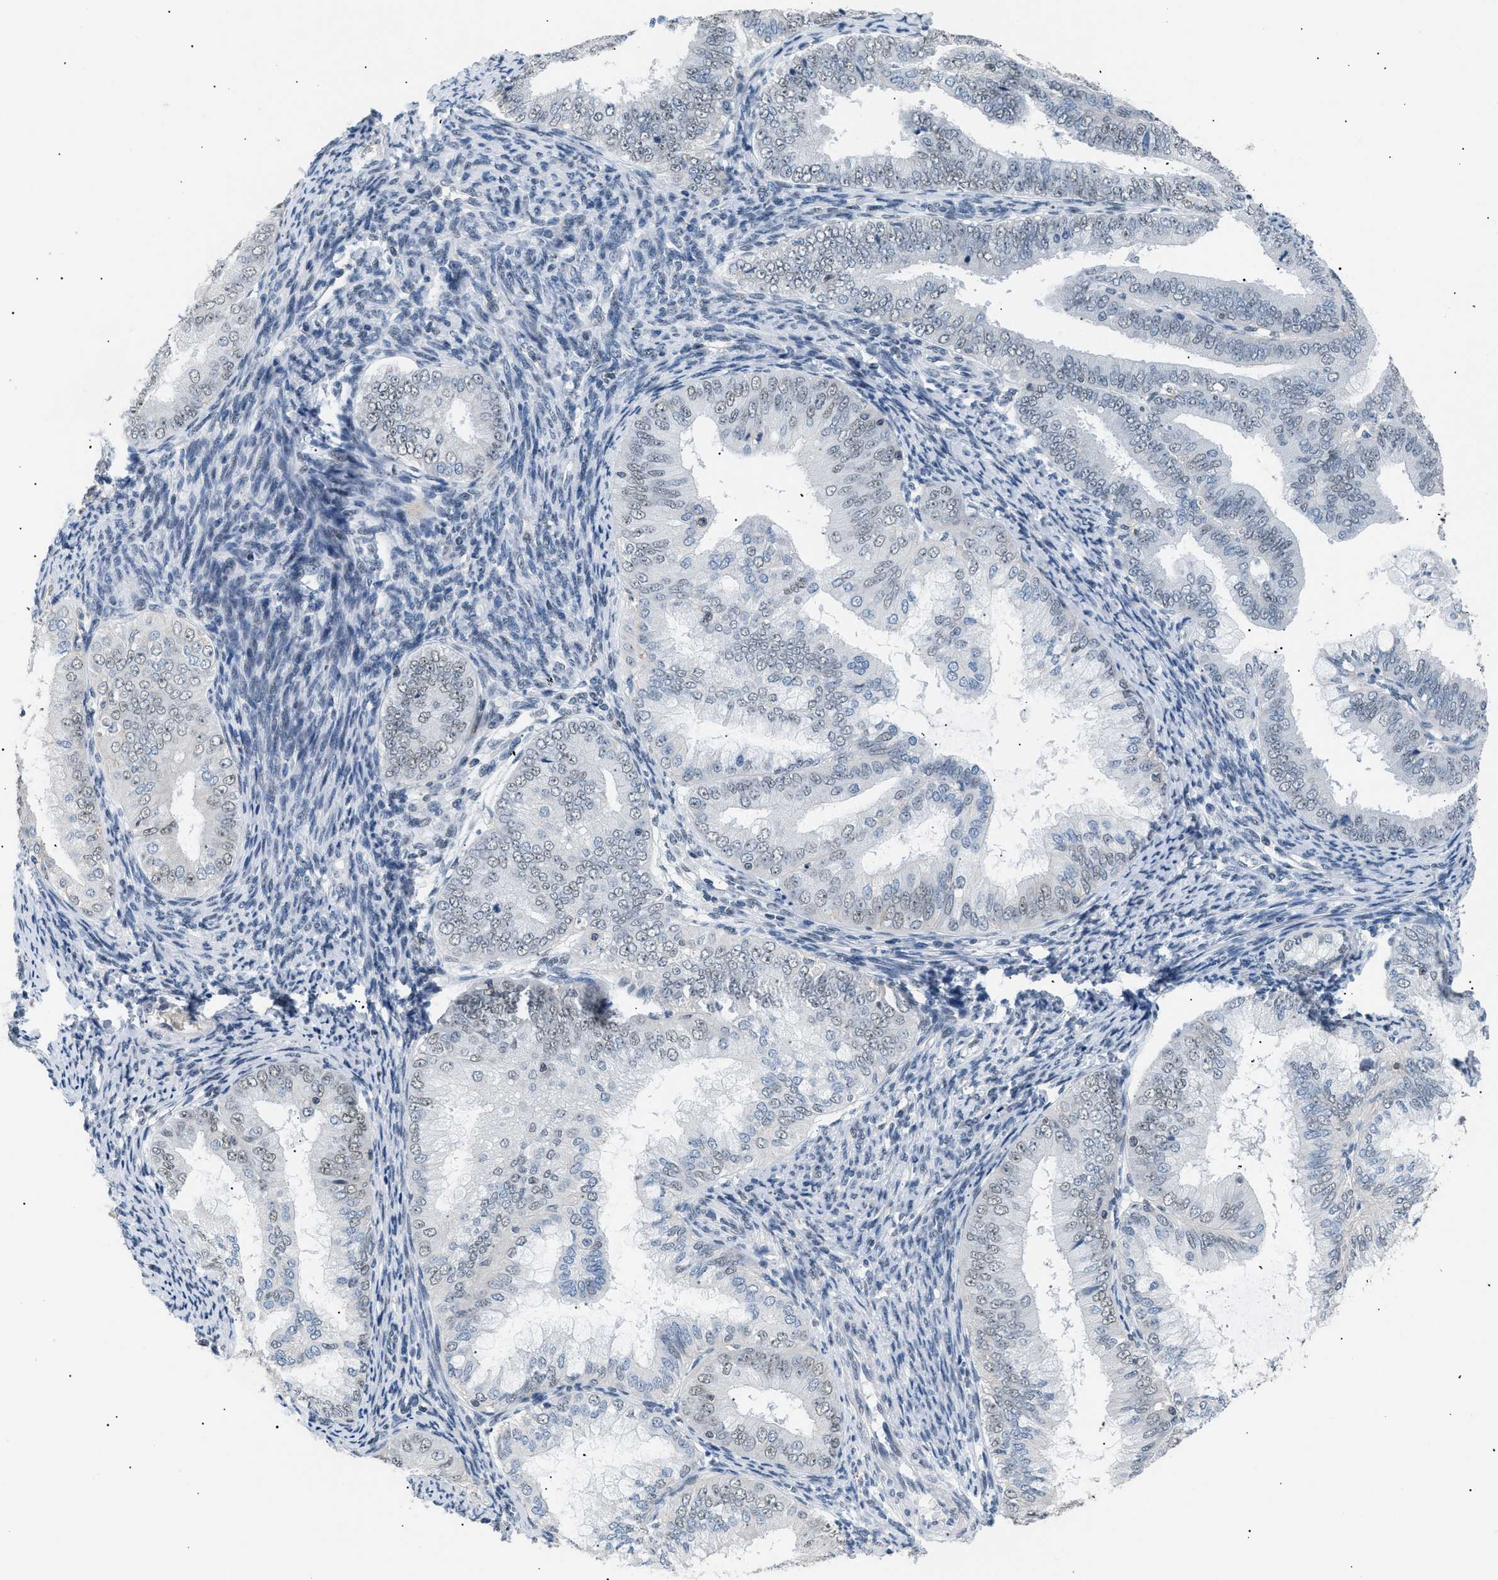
{"staining": {"intensity": "weak", "quantity": "25%-75%", "location": "nuclear"}, "tissue": "endometrial cancer", "cell_type": "Tumor cells", "image_type": "cancer", "snomed": [{"axis": "morphology", "description": "Adenocarcinoma, NOS"}, {"axis": "topography", "description": "Endometrium"}], "caption": "Protein analysis of adenocarcinoma (endometrial) tissue reveals weak nuclear positivity in about 25%-75% of tumor cells.", "gene": "KCNC3", "patient": {"sex": "female", "age": 63}}